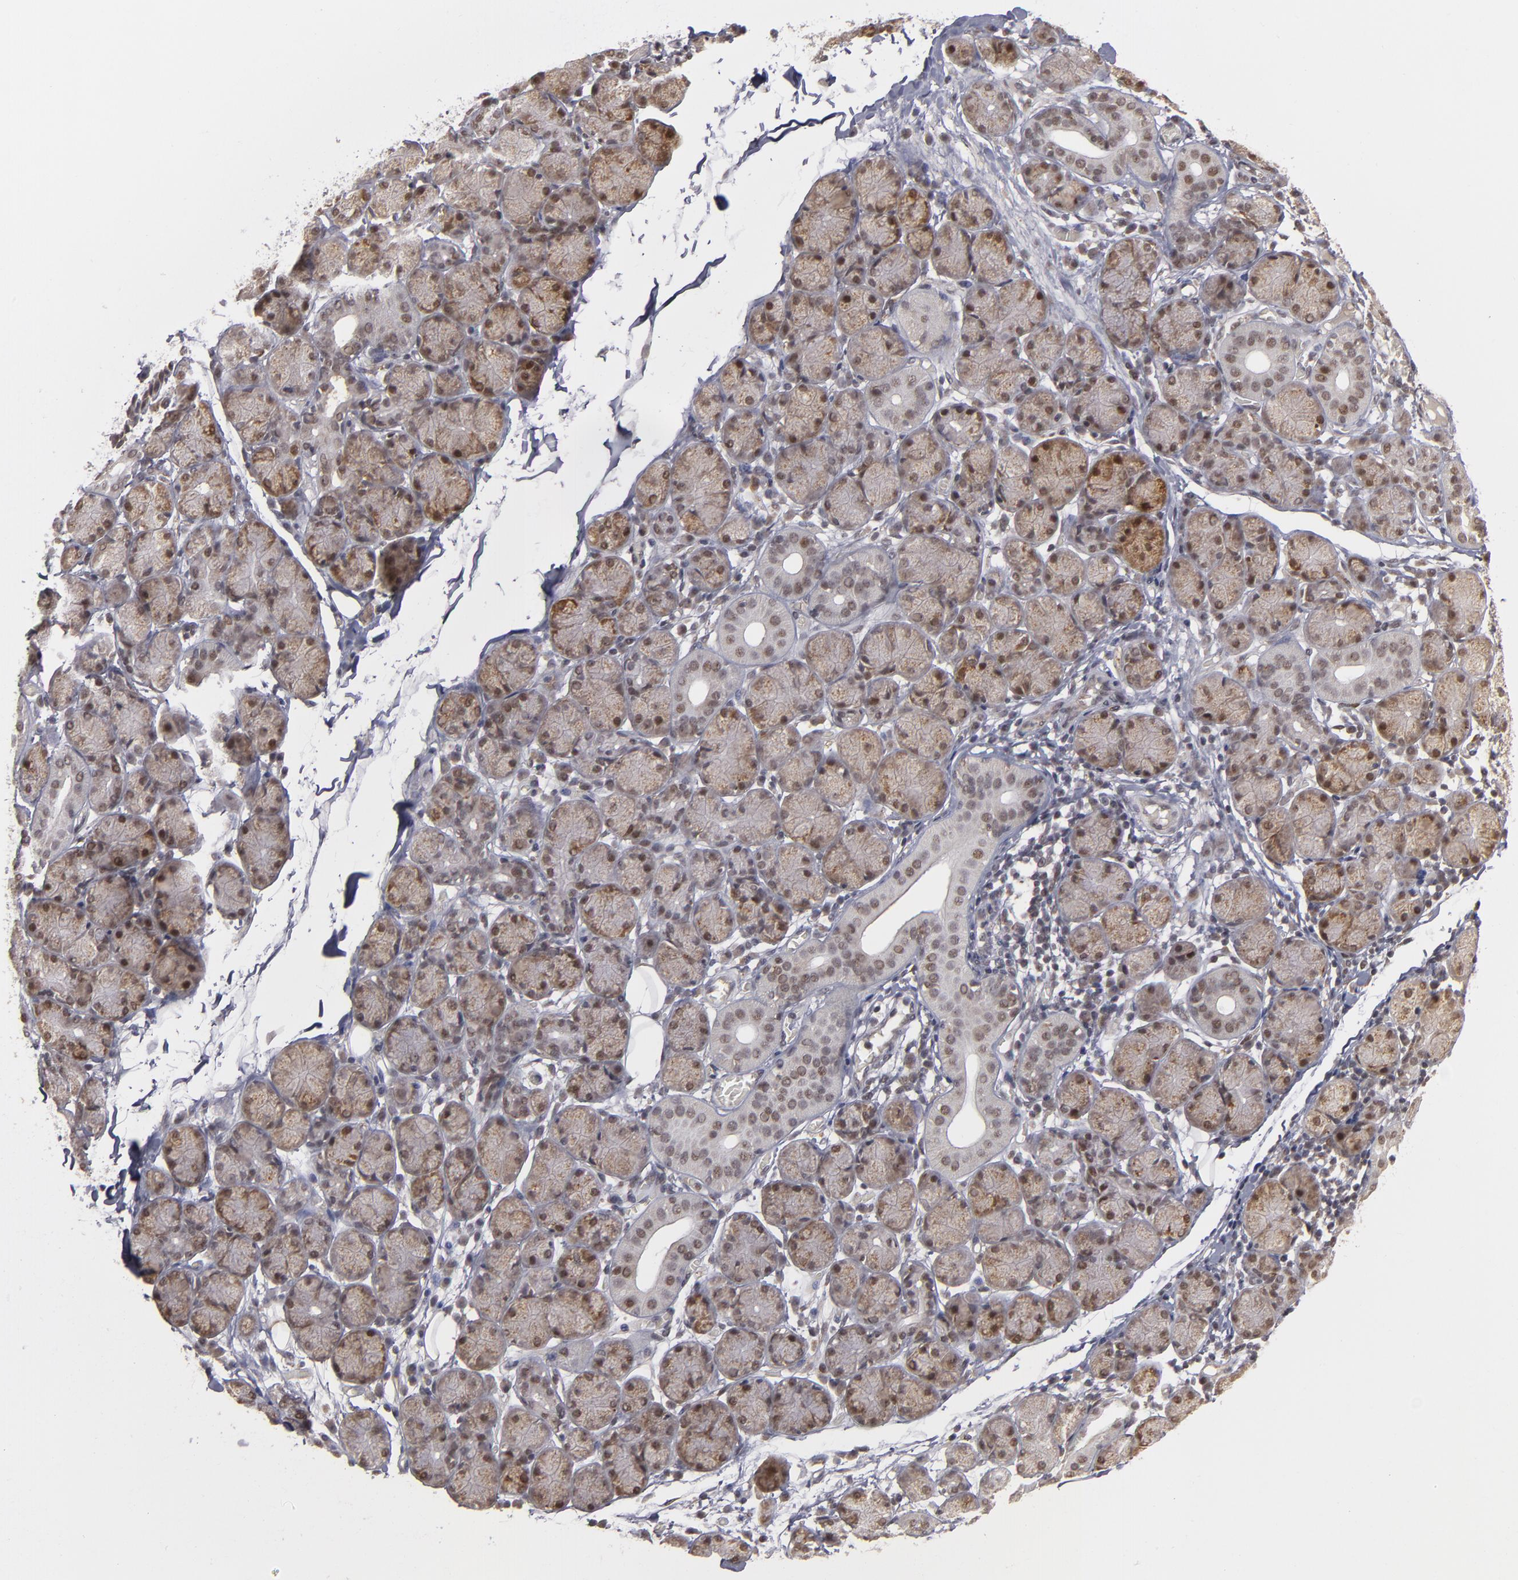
{"staining": {"intensity": "moderate", "quantity": ">75%", "location": "cytoplasmic/membranous,nuclear"}, "tissue": "salivary gland", "cell_type": "Glandular cells", "image_type": "normal", "snomed": [{"axis": "morphology", "description": "Normal tissue, NOS"}, {"axis": "topography", "description": "Salivary gland"}], "caption": "Immunohistochemical staining of benign salivary gland shows moderate cytoplasmic/membranous,nuclear protein positivity in approximately >75% of glandular cells.", "gene": "ZNF75A", "patient": {"sex": "female", "age": 24}}